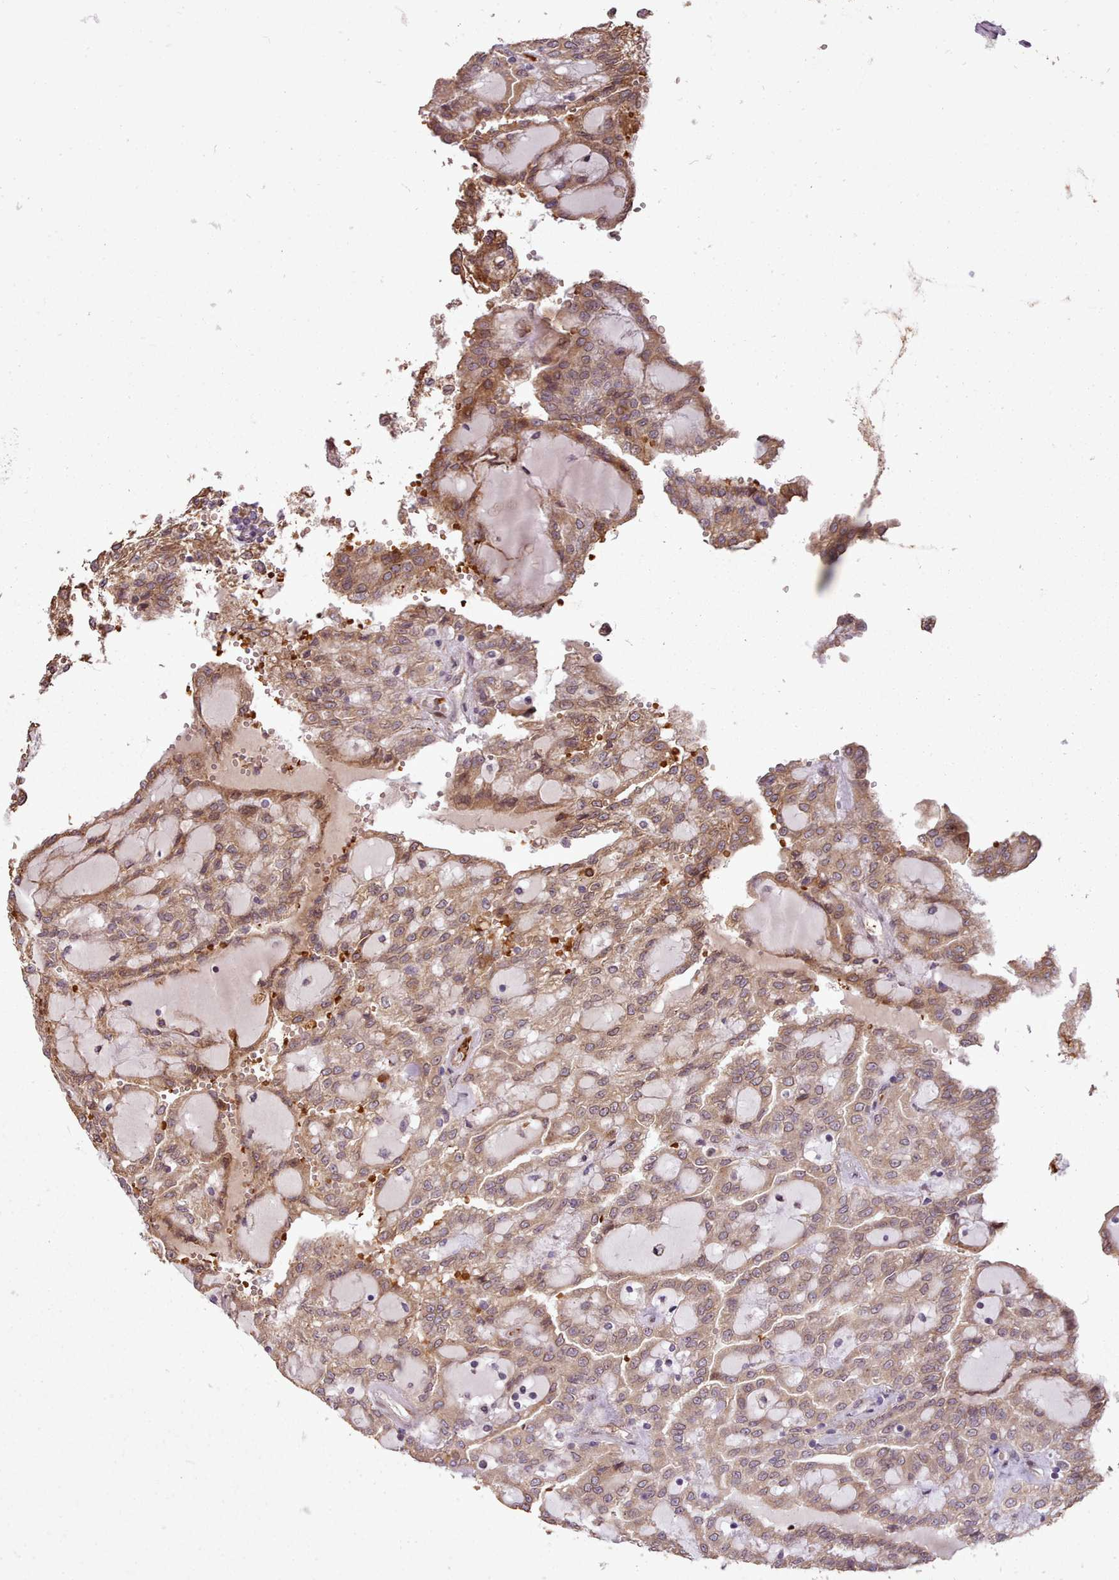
{"staining": {"intensity": "moderate", "quantity": ">75%", "location": "cytoplasmic/membranous"}, "tissue": "renal cancer", "cell_type": "Tumor cells", "image_type": "cancer", "snomed": [{"axis": "morphology", "description": "Adenocarcinoma, NOS"}, {"axis": "topography", "description": "Kidney"}], "caption": "Moderate cytoplasmic/membranous expression for a protein is appreciated in about >75% of tumor cells of renal cancer using immunohistochemistry (IHC).", "gene": "CABP1", "patient": {"sex": "male", "age": 63}}